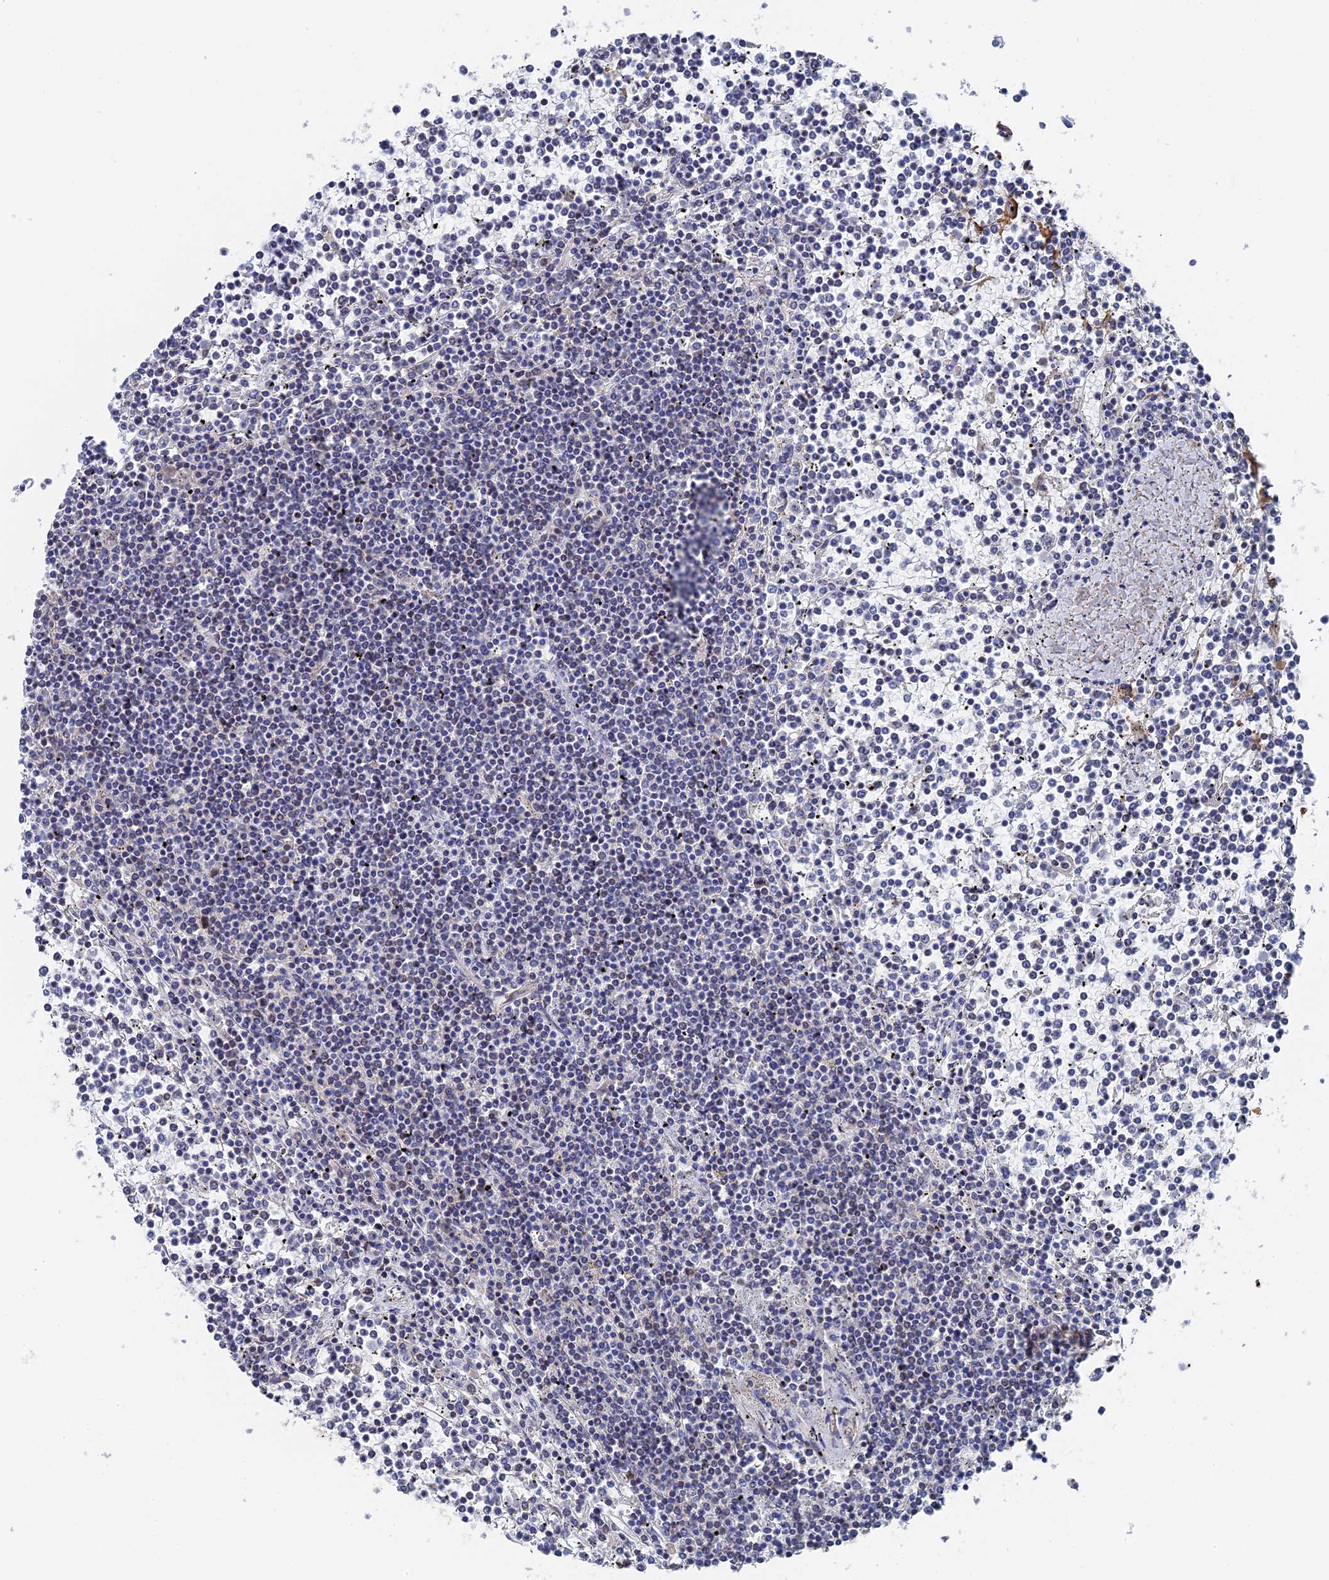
{"staining": {"intensity": "negative", "quantity": "none", "location": "none"}, "tissue": "lymphoma", "cell_type": "Tumor cells", "image_type": "cancer", "snomed": [{"axis": "morphology", "description": "Malignant lymphoma, non-Hodgkin's type, Low grade"}, {"axis": "topography", "description": "Spleen"}], "caption": "The micrograph exhibits no staining of tumor cells in low-grade malignant lymphoma, non-Hodgkin's type.", "gene": "TSSC4", "patient": {"sex": "female", "age": 19}}